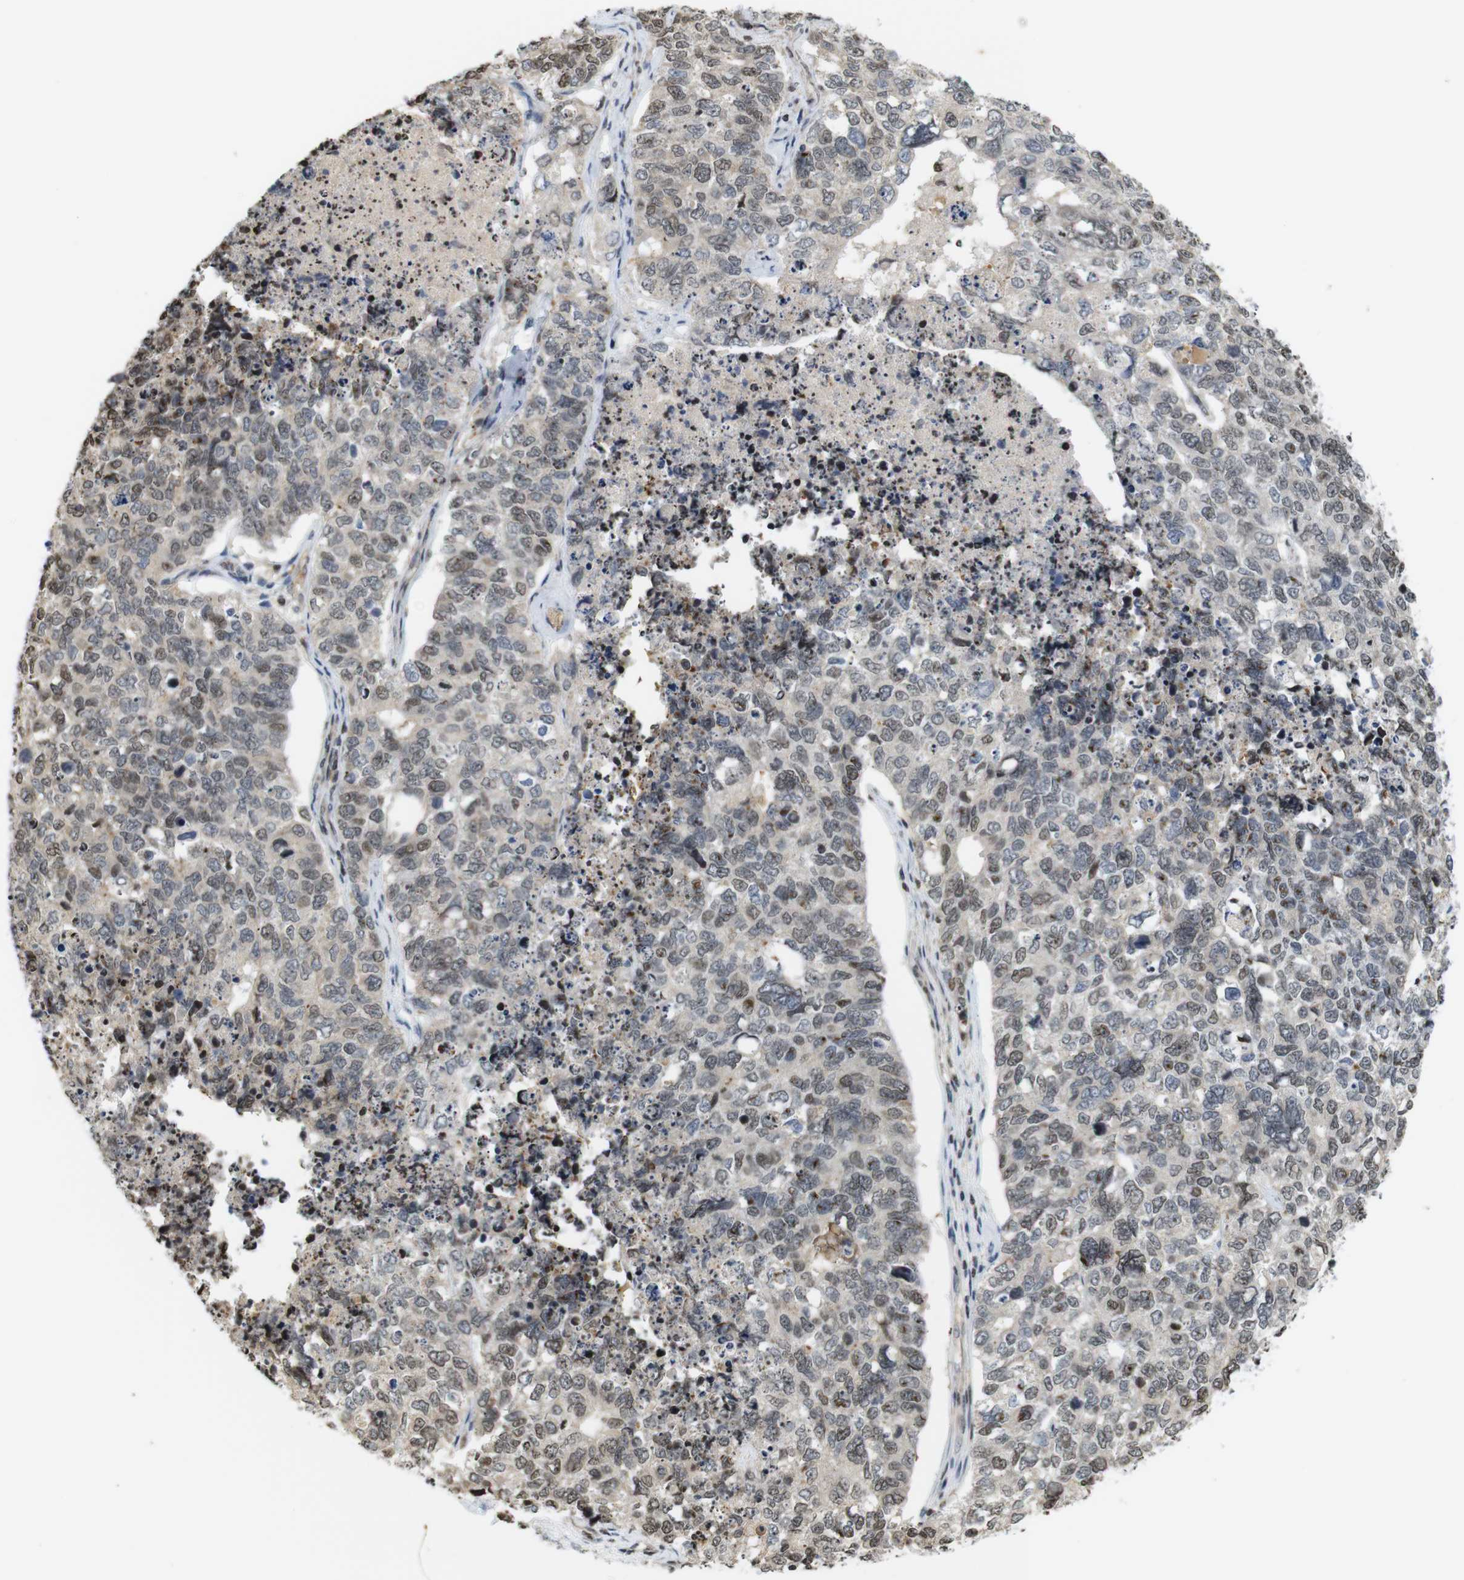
{"staining": {"intensity": "moderate", "quantity": "25%-75%", "location": "nuclear"}, "tissue": "cervical cancer", "cell_type": "Tumor cells", "image_type": "cancer", "snomed": [{"axis": "morphology", "description": "Squamous cell carcinoma, NOS"}, {"axis": "topography", "description": "Cervix"}], "caption": "Moderate nuclear protein expression is present in approximately 25%-75% of tumor cells in cervical cancer (squamous cell carcinoma). The staining is performed using DAB (3,3'-diaminobenzidine) brown chromogen to label protein expression. The nuclei are counter-stained blue using hematoxylin.", "gene": "MBD1", "patient": {"sex": "female", "age": 63}}